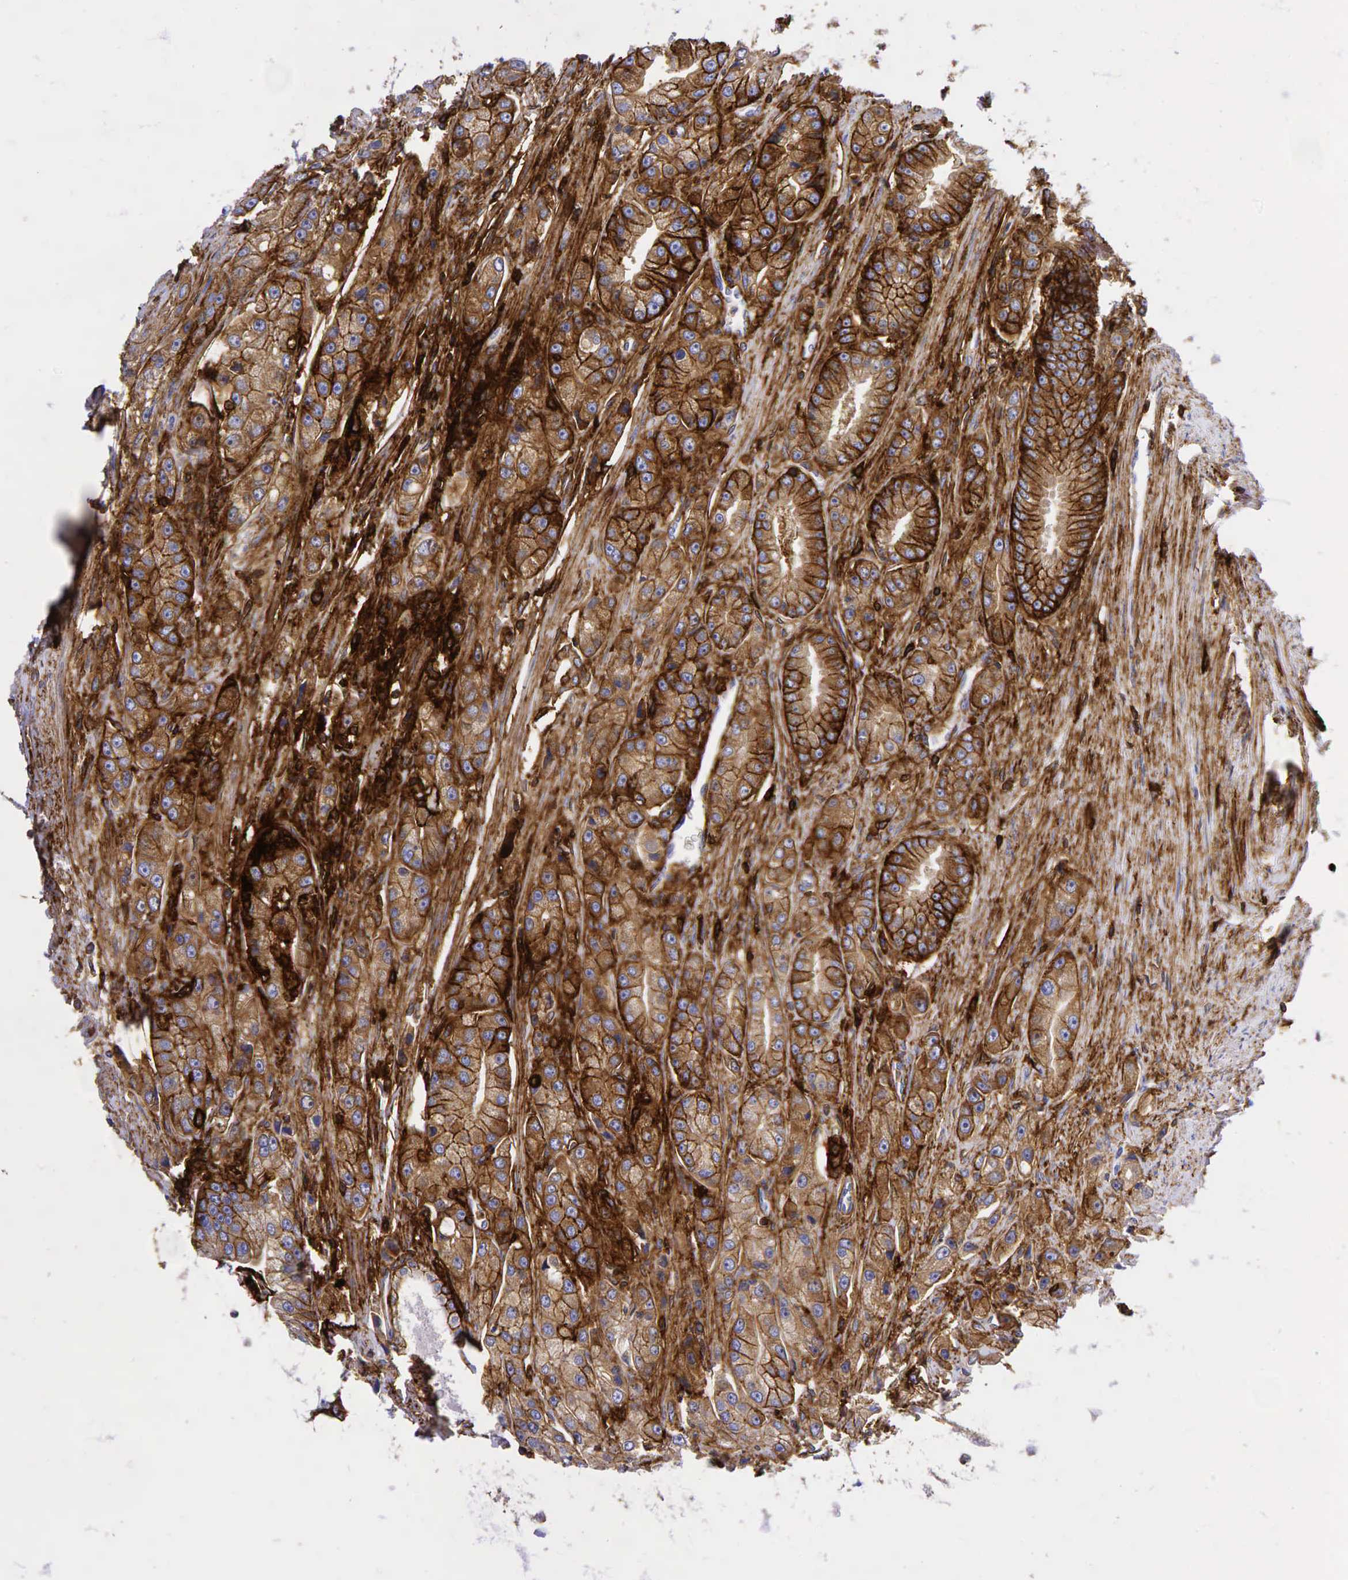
{"staining": {"intensity": "moderate", "quantity": ">75%", "location": "cytoplasmic/membranous"}, "tissue": "prostate cancer", "cell_type": "Tumor cells", "image_type": "cancer", "snomed": [{"axis": "morphology", "description": "Adenocarcinoma, Medium grade"}, {"axis": "topography", "description": "Prostate"}], "caption": "A medium amount of moderate cytoplasmic/membranous positivity is identified in approximately >75% of tumor cells in prostate cancer tissue. (brown staining indicates protein expression, while blue staining denotes nuclei).", "gene": "CD44", "patient": {"sex": "male", "age": 72}}